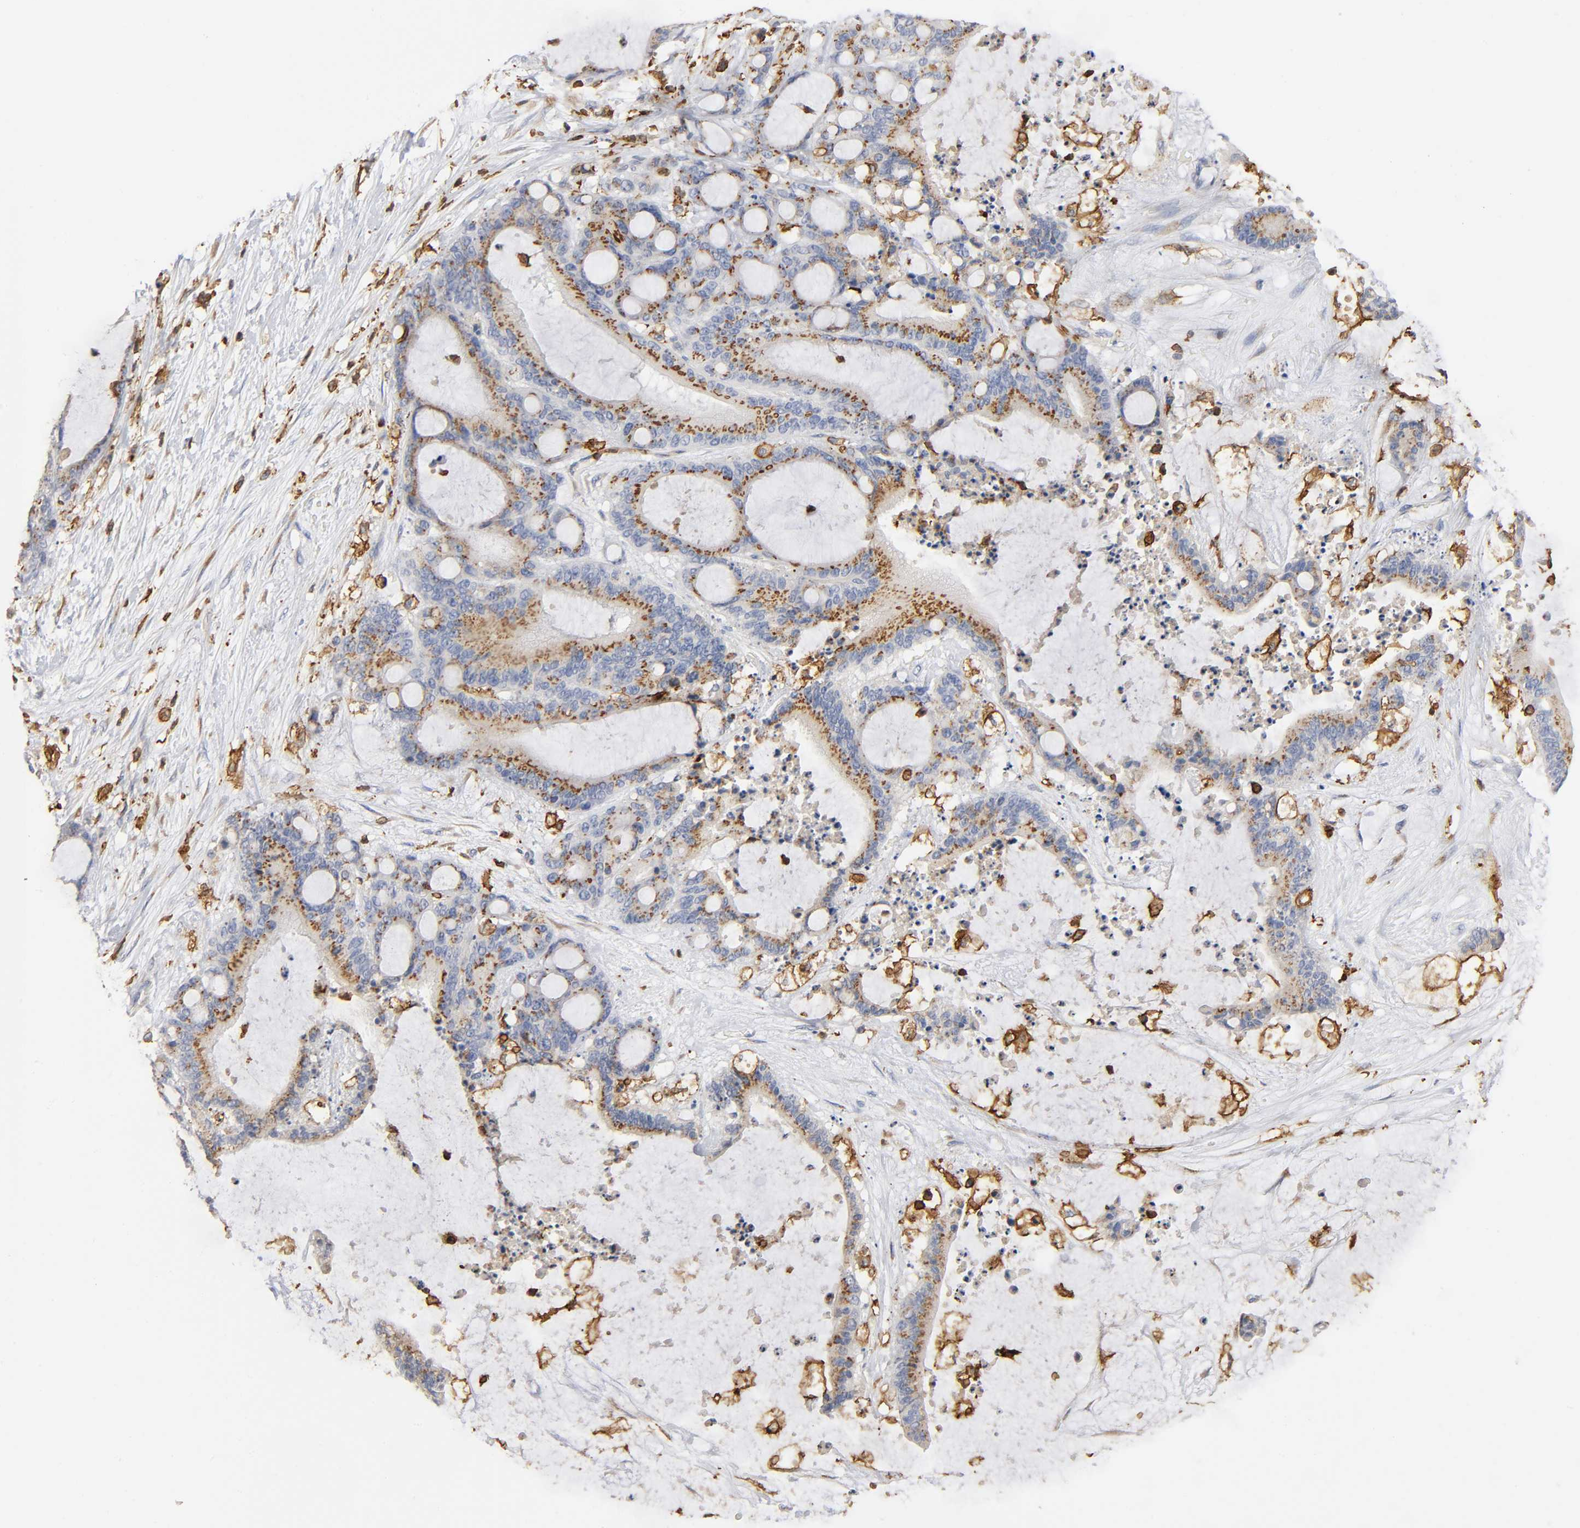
{"staining": {"intensity": "moderate", "quantity": ">75%", "location": "cytoplasmic/membranous"}, "tissue": "liver cancer", "cell_type": "Tumor cells", "image_type": "cancer", "snomed": [{"axis": "morphology", "description": "Cholangiocarcinoma"}, {"axis": "topography", "description": "Liver"}], "caption": "About >75% of tumor cells in human cholangiocarcinoma (liver) exhibit moderate cytoplasmic/membranous protein positivity as visualized by brown immunohistochemical staining.", "gene": "CAPN10", "patient": {"sex": "female", "age": 73}}